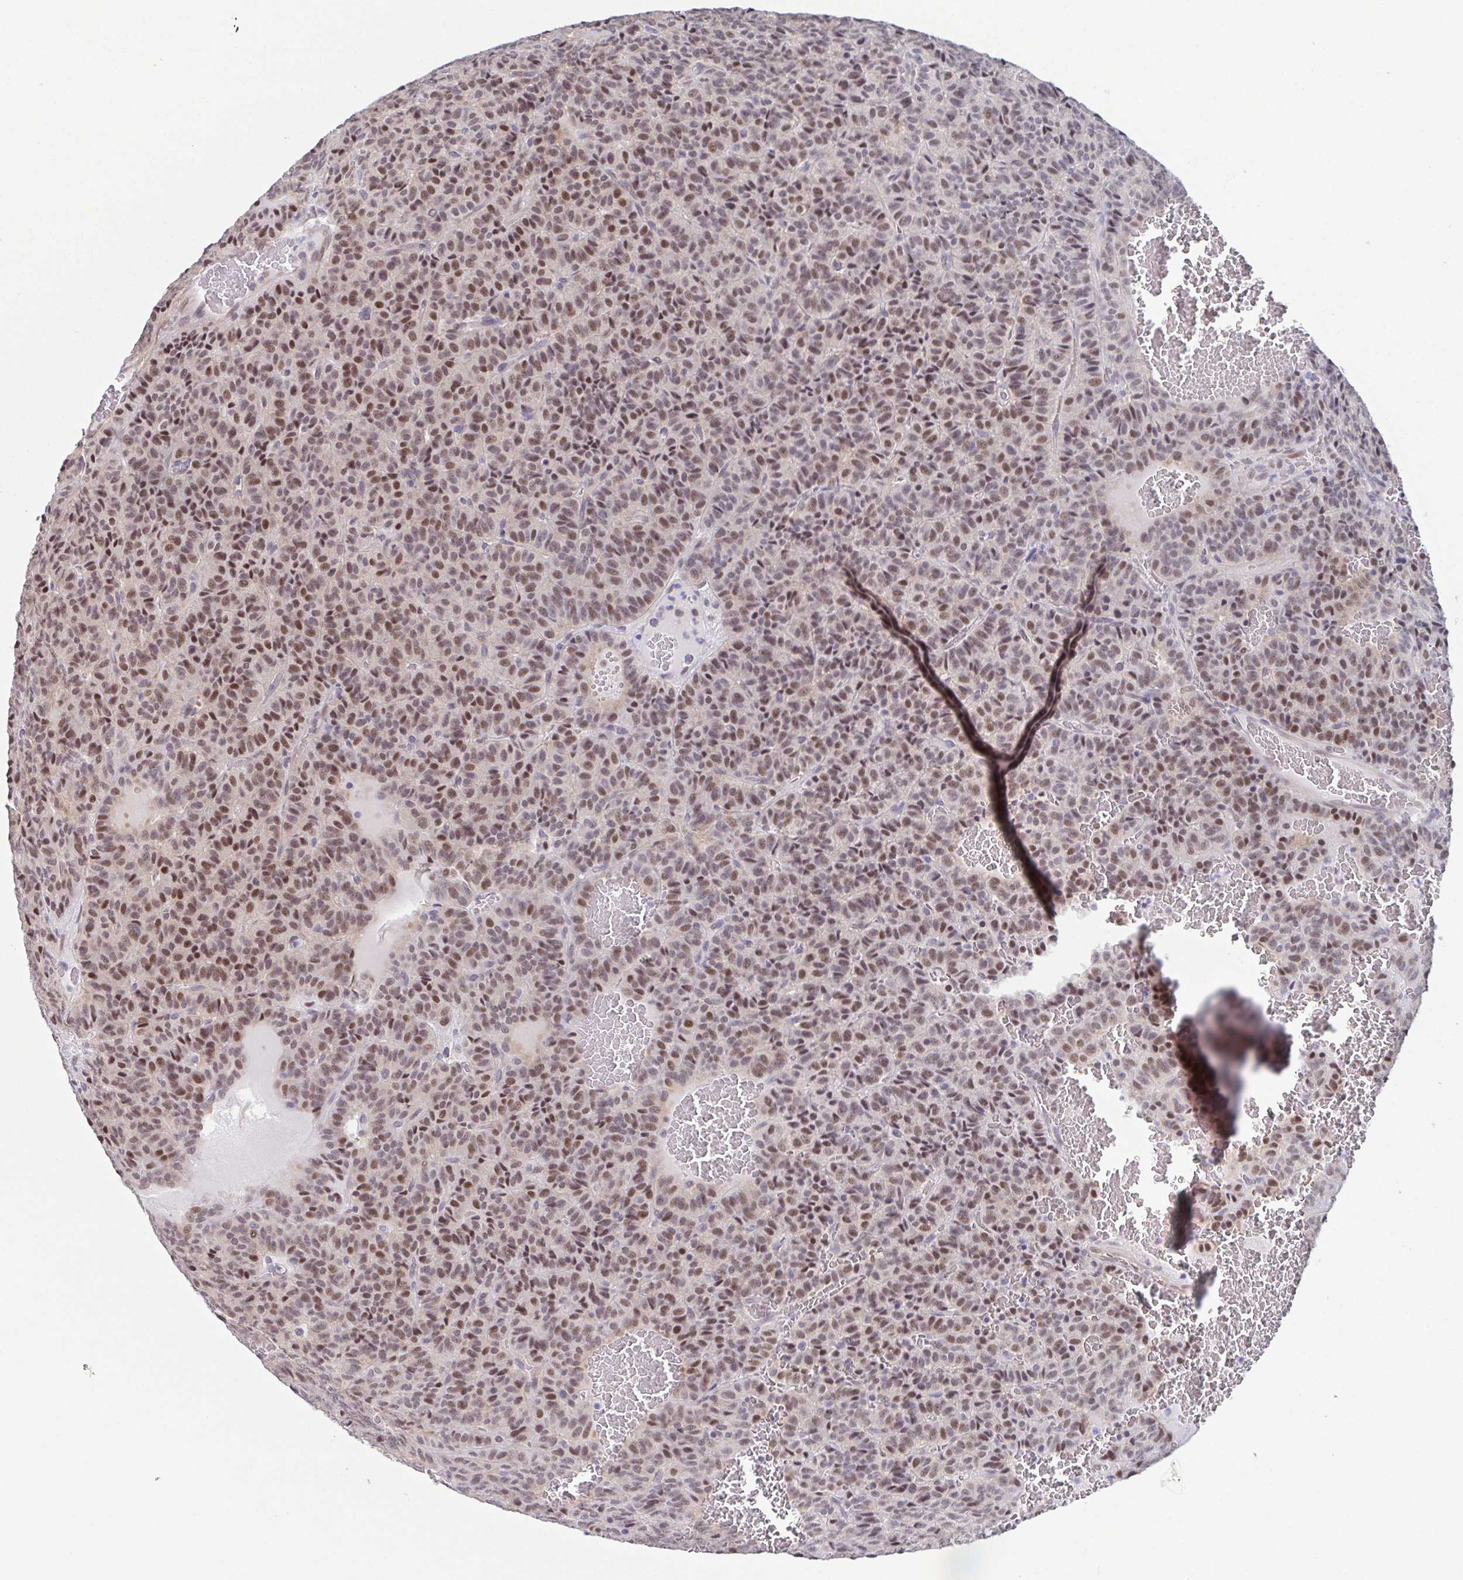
{"staining": {"intensity": "moderate", "quantity": ">75%", "location": "nuclear"}, "tissue": "carcinoid", "cell_type": "Tumor cells", "image_type": "cancer", "snomed": [{"axis": "morphology", "description": "Carcinoid, malignant, NOS"}, {"axis": "topography", "description": "Lung"}], "caption": "DAB (3,3'-diaminobenzidine) immunohistochemical staining of human carcinoid reveals moderate nuclear protein staining in approximately >75% of tumor cells.", "gene": "DNAJB1", "patient": {"sex": "male", "age": 70}}